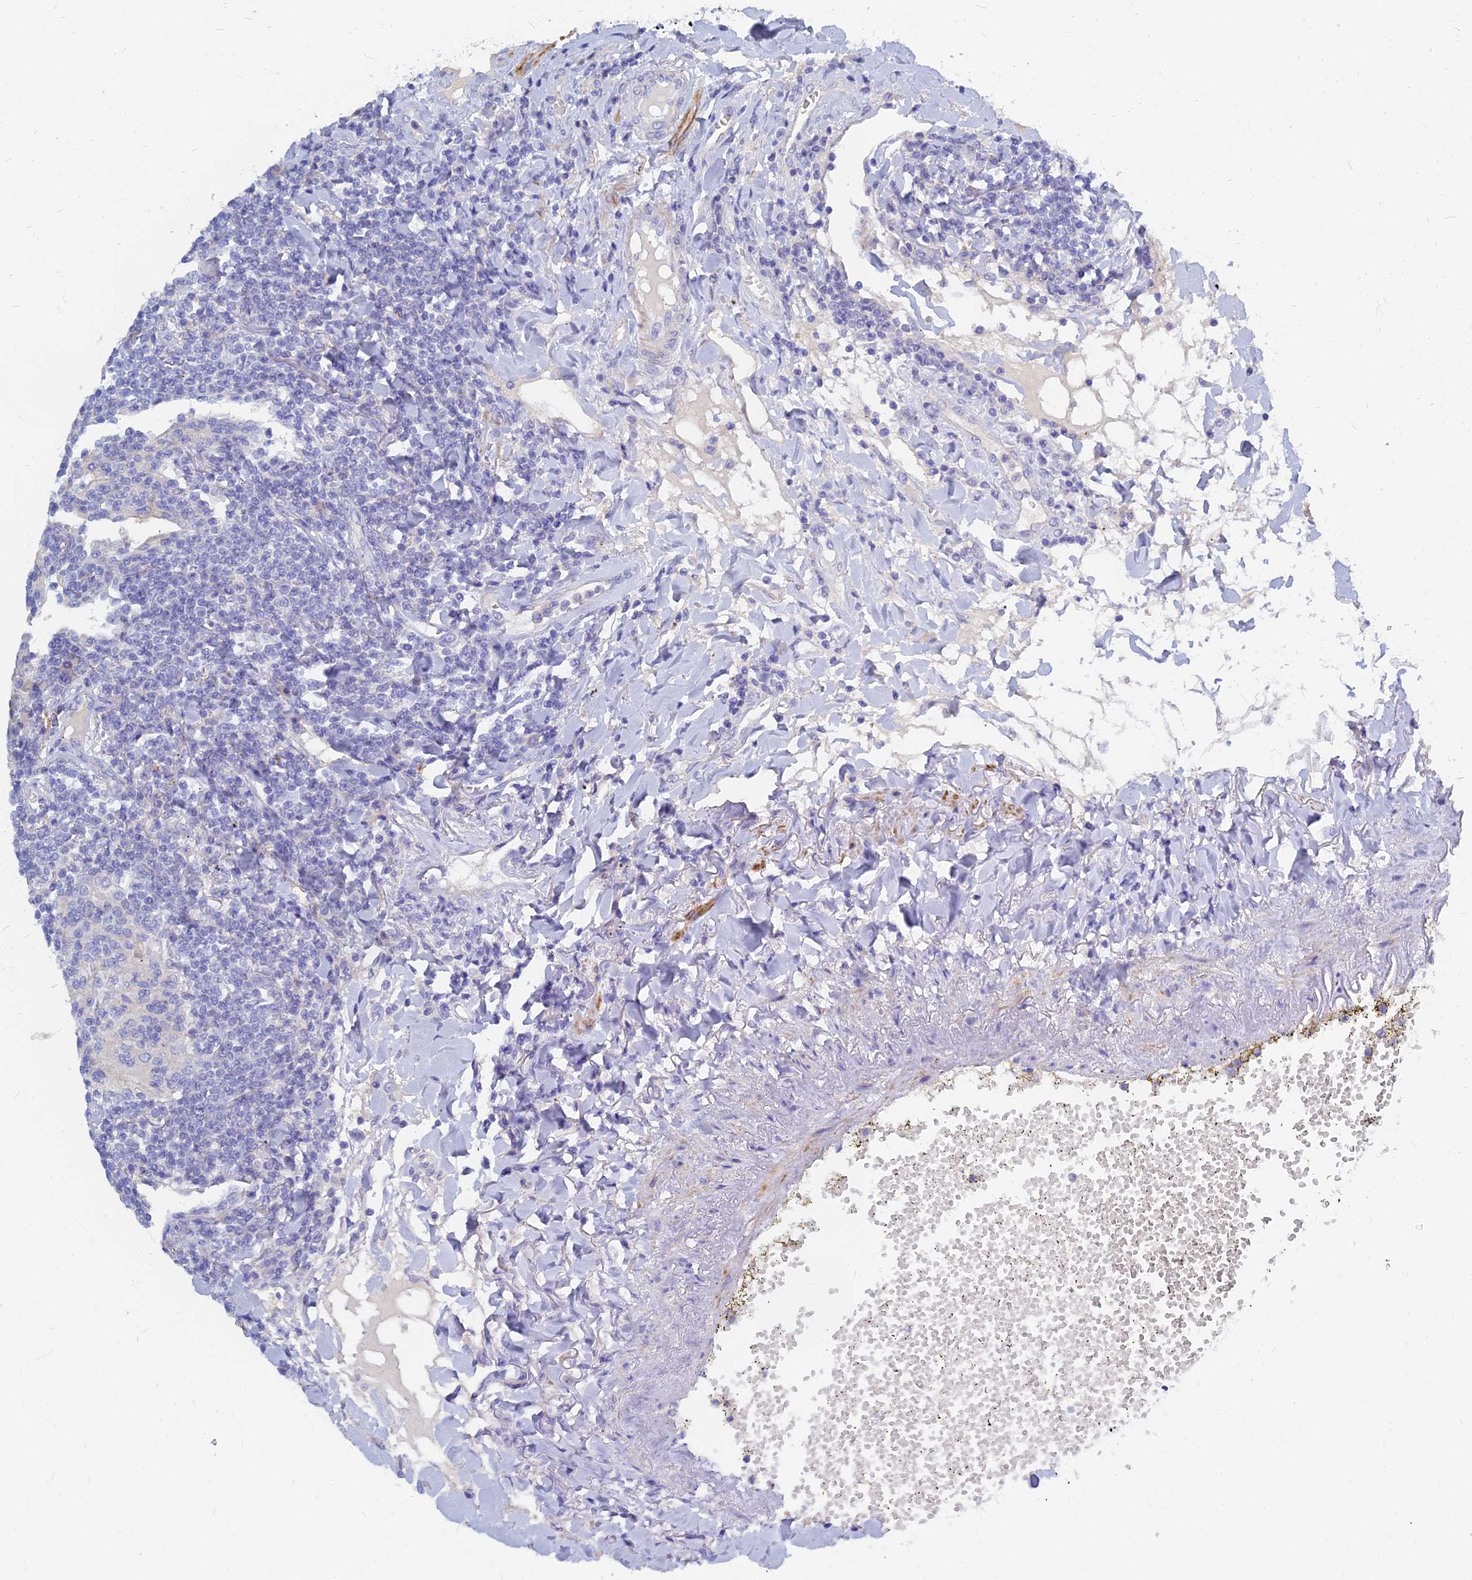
{"staining": {"intensity": "negative", "quantity": "none", "location": "none"}, "tissue": "lymphoma", "cell_type": "Tumor cells", "image_type": "cancer", "snomed": [{"axis": "morphology", "description": "Malignant lymphoma, non-Hodgkin's type, Low grade"}, {"axis": "topography", "description": "Lung"}], "caption": "Lymphoma was stained to show a protein in brown. There is no significant positivity in tumor cells. (DAB immunohistochemistry (IHC) with hematoxylin counter stain).", "gene": "ZNF552", "patient": {"sex": "female", "age": 71}}